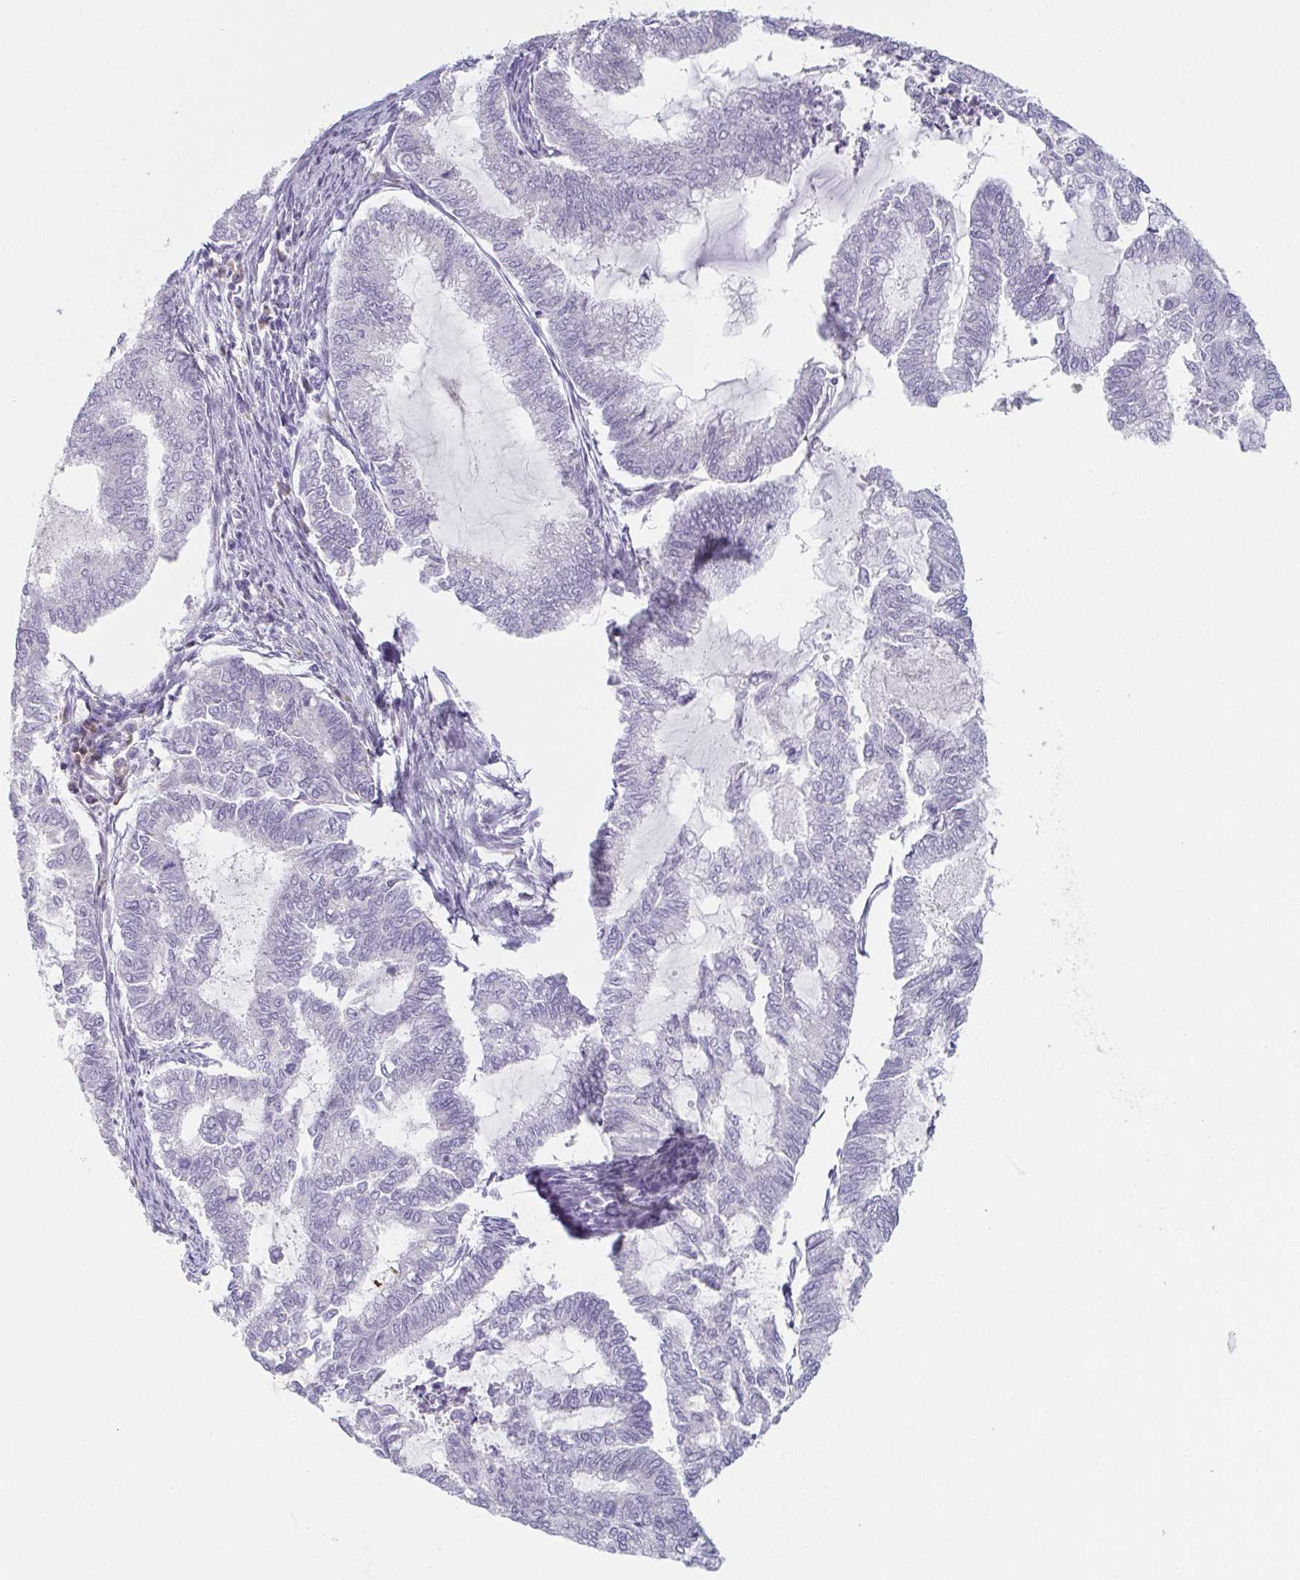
{"staining": {"intensity": "negative", "quantity": "none", "location": "none"}, "tissue": "endometrial cancer", "cell_type": "Tumor cells", "image_type": "cancer", "snomed": [{"axis": "morphology", "description": "Adenocarcinoma, NOS"}, {"axis": "topography", "description": "Endometrium"}], "caption": "DAB (3,3'-diaminobenzidine) immunohistochemical staining of human endometrial cancer reveals no significant expression in tumor cells.", "gene": "PRR27", "patient": {"sex": "female", "age": 79}}